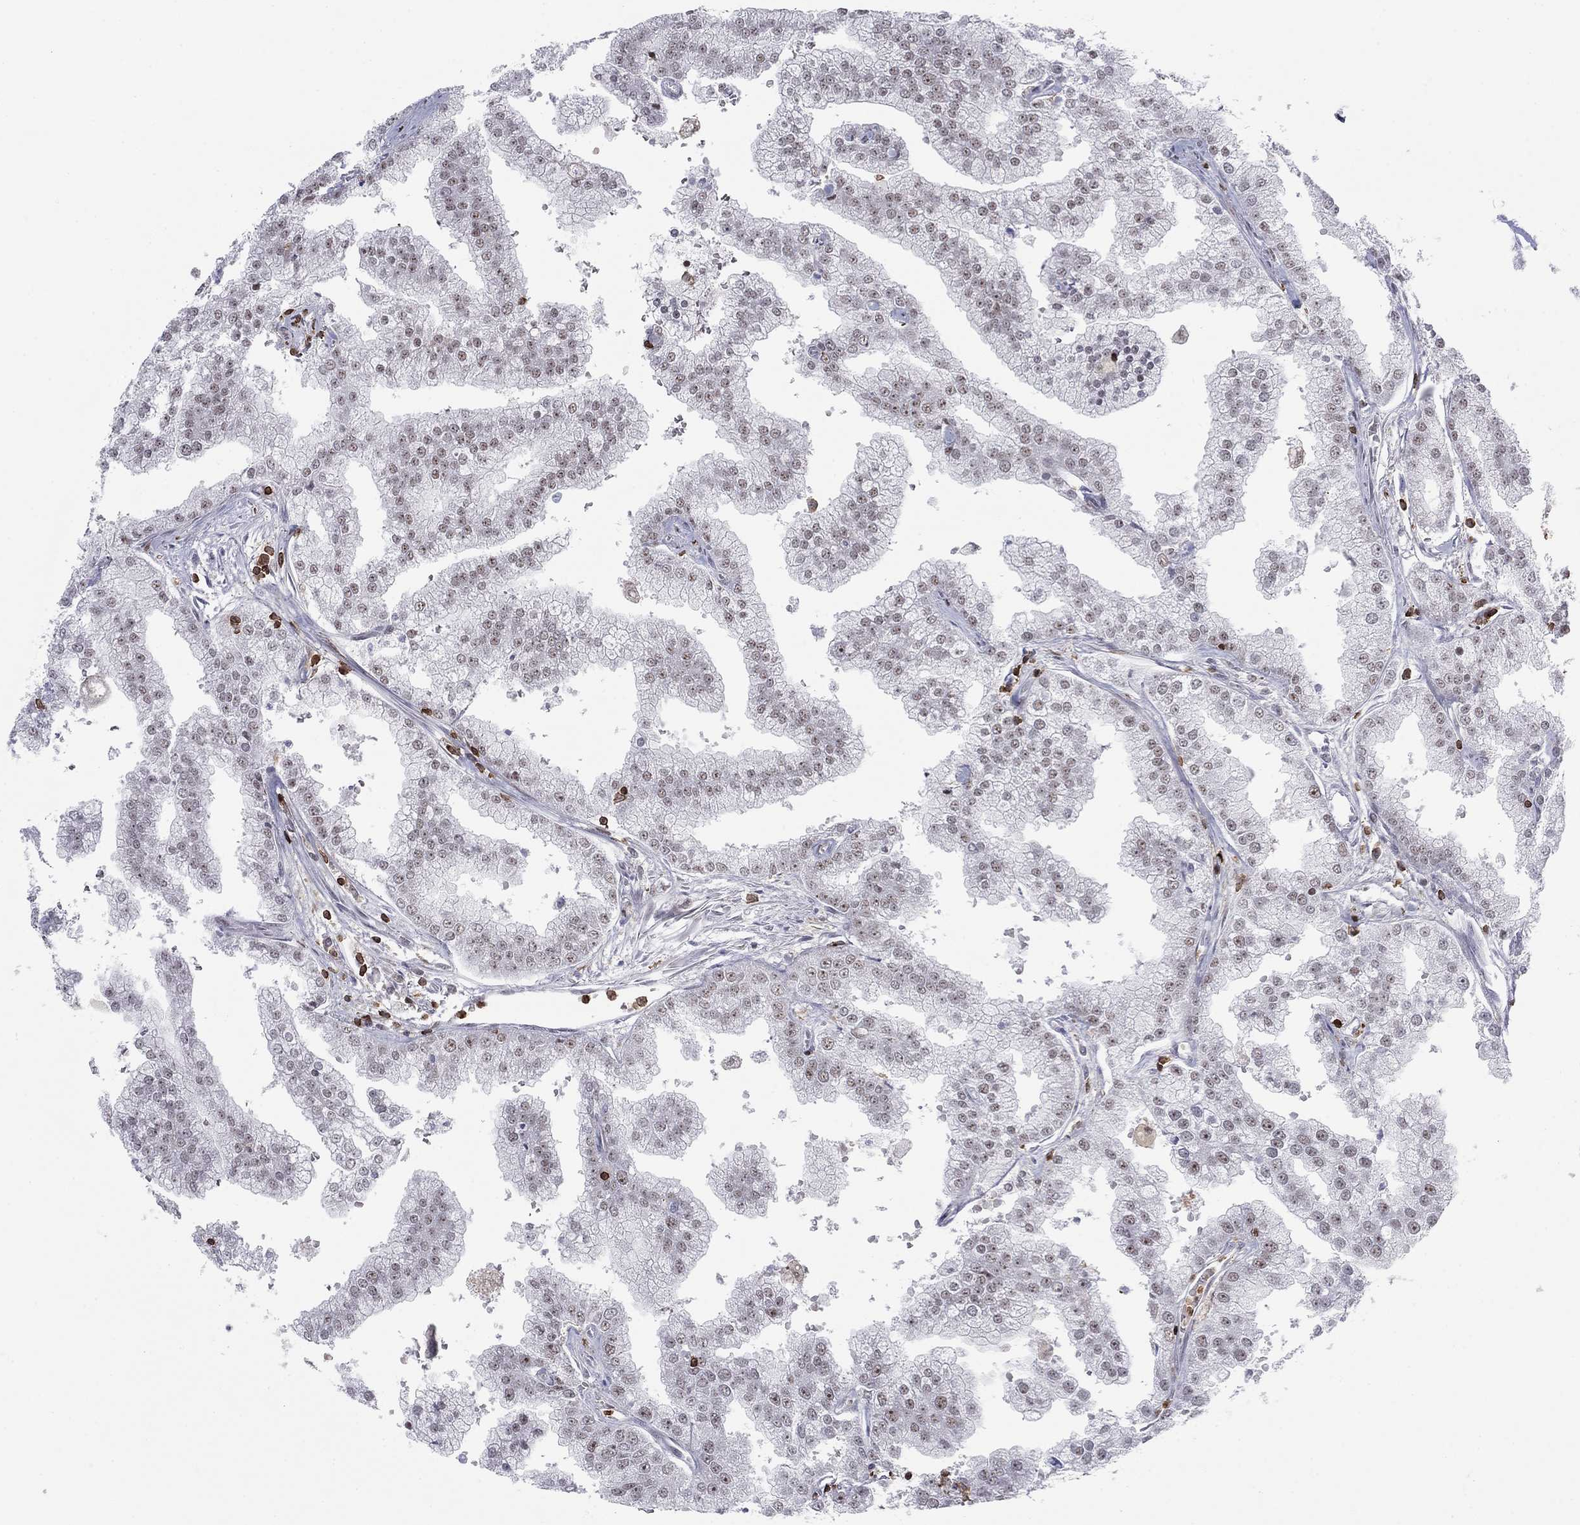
{"staining": {"intensity": "negative", "quantity": "none", "location": "none"}, "tissue": "prostate cancer", "cell_type": "Tumor cells", "image_type": "cancer", "snomed": [{"axis": "morphology", "description": "Adenocarcinoma, NOS"}, {"axis": "topography", "description": "Prostate"}], "caption": "An IHC histopathology image of prostate cancer is shown. There is no staining in tumor cells of prostate cancer.", "gene": "ARHGAP27", "patient": {"sex": "male", "age": 70}}